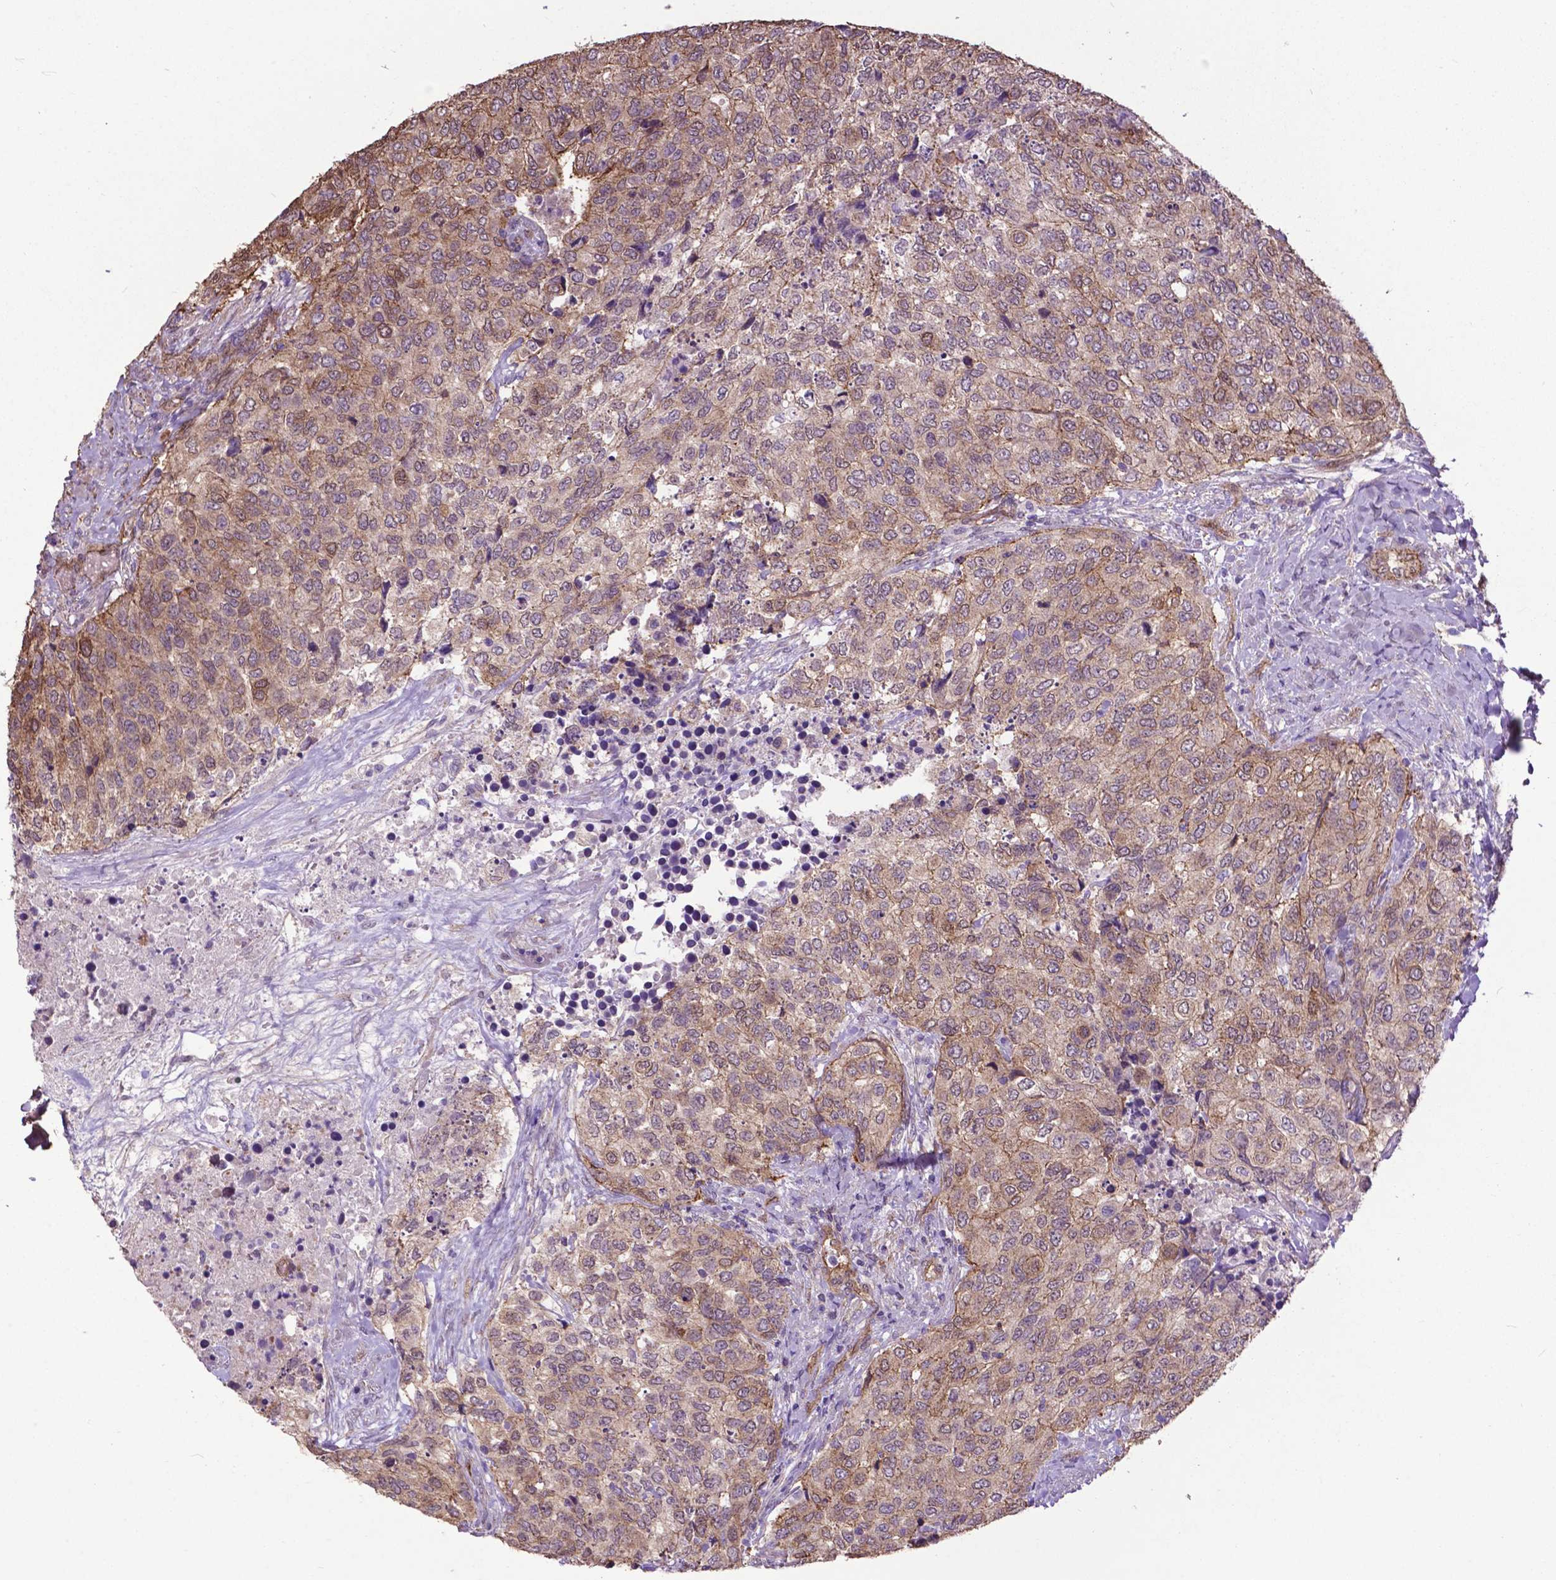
{"staining": {"intensity": "weak", "quantity": "25%-75%", "location": "cytoplasmic/membranous"}, "tissue": "urothelial cancer", "cell_type": "Tumor cells", "image_type": "cancer", "snomed": [{"axis": "morphology", "description": "Urothelial carcinoma, High grade"}, {"axis": "topography", "description": "Urinary bladder"}], "caption": "Urothelial cancer stained with a brown dye exhibits weak cytoplasmic/membranous positive positivity in approximately 25%-75% of tumor cells.", "gene": "PDLIM1", "patient": {"sex": "female", "age": 78}}